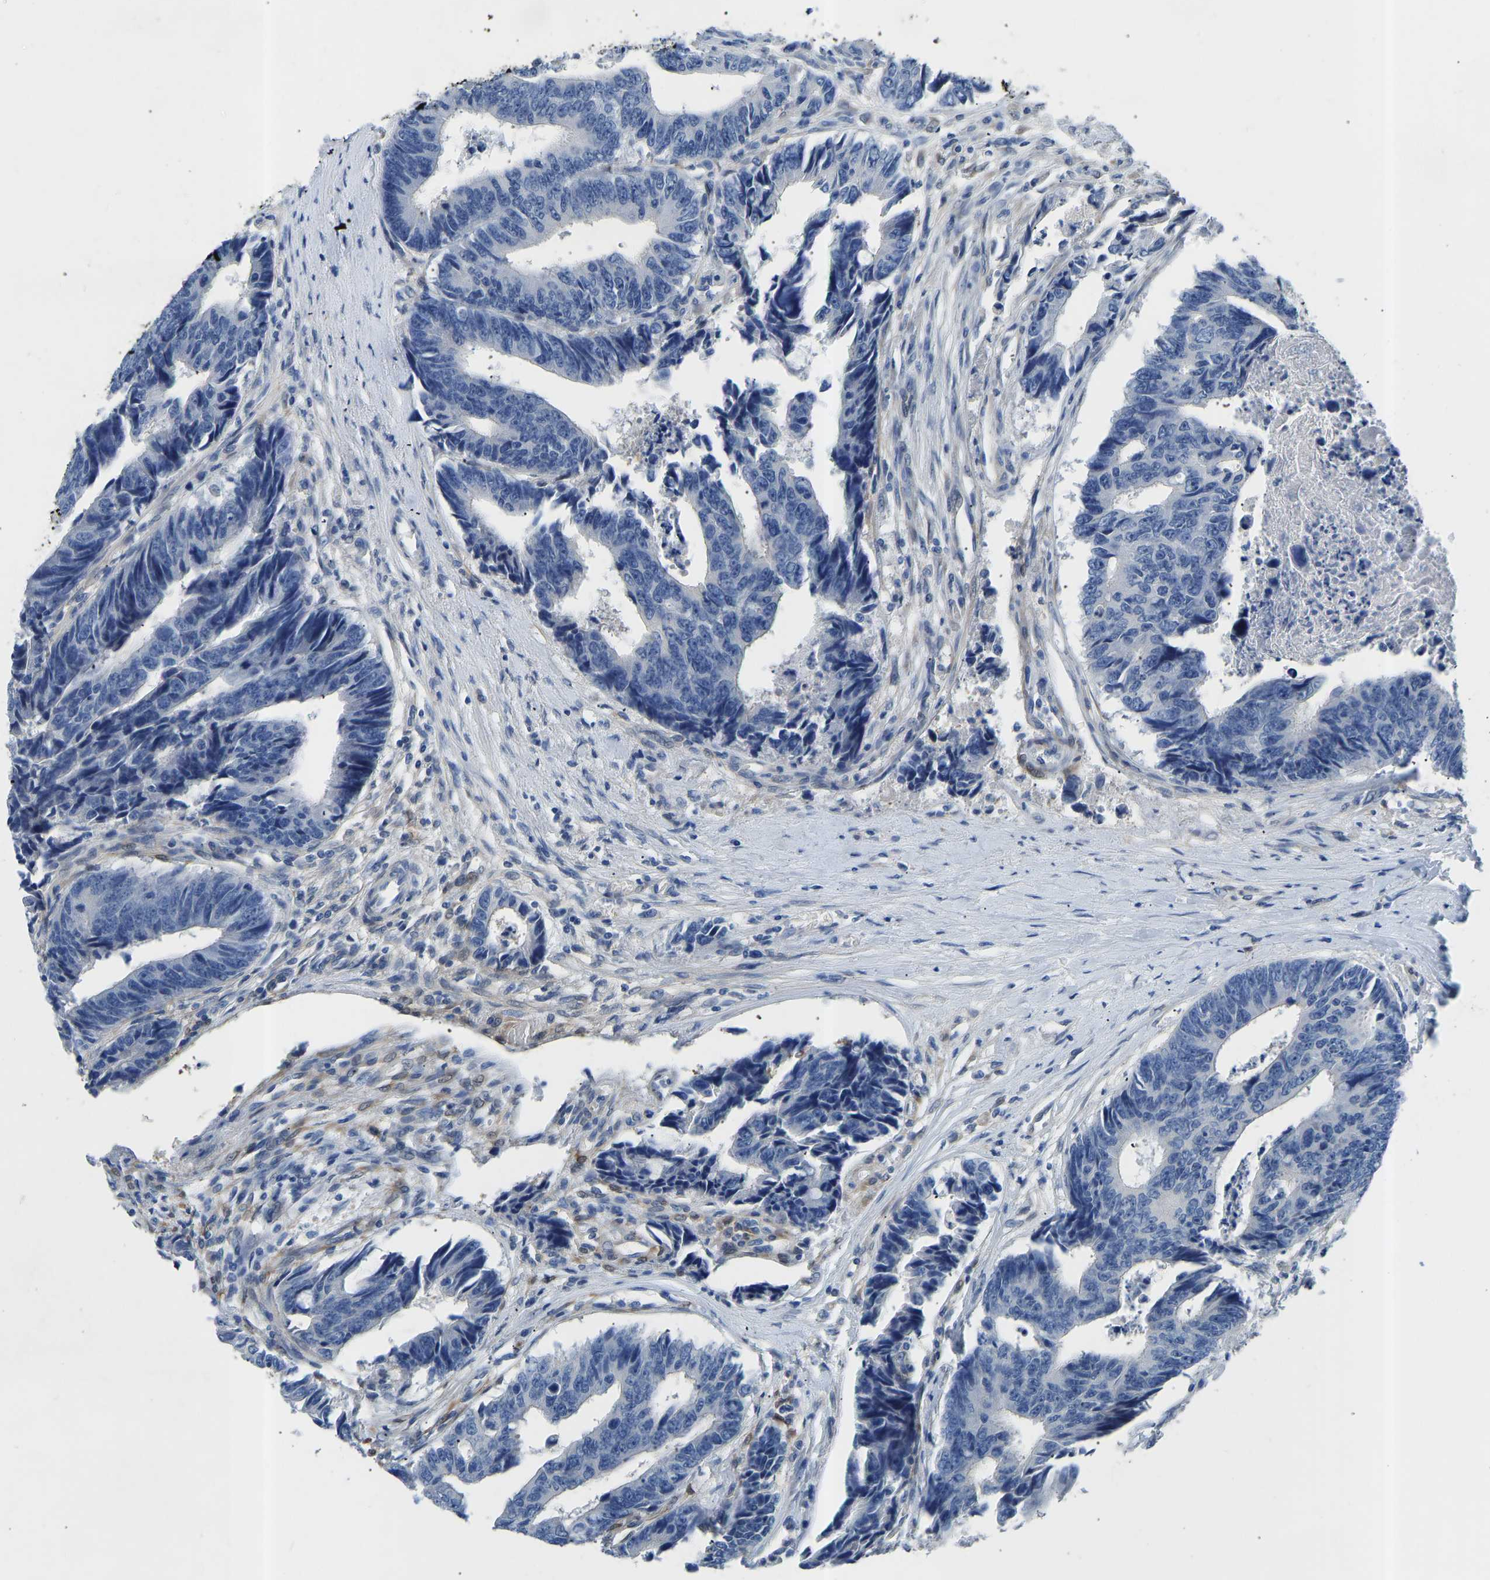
{"staining": {"intensity": "negative", "quantity": "none", "location": "none"}, "tissue": "colorectal cancer", "cell_type": "Tumor cells", "image_type": "cancer", "snomed": [{"axis": "morphology", "description": "Adenocarcinoma, NOS"}, {"axis": "topography", "description": "Rectum"}], "caption": "Human colorectal cancer (adenocarcinoma) stained for a protein using immunohistochemistry (IHC) exhibits no staining in tumor cells.", "gene": "RBP1", "patient": {"sex": "male", "age": 84}}